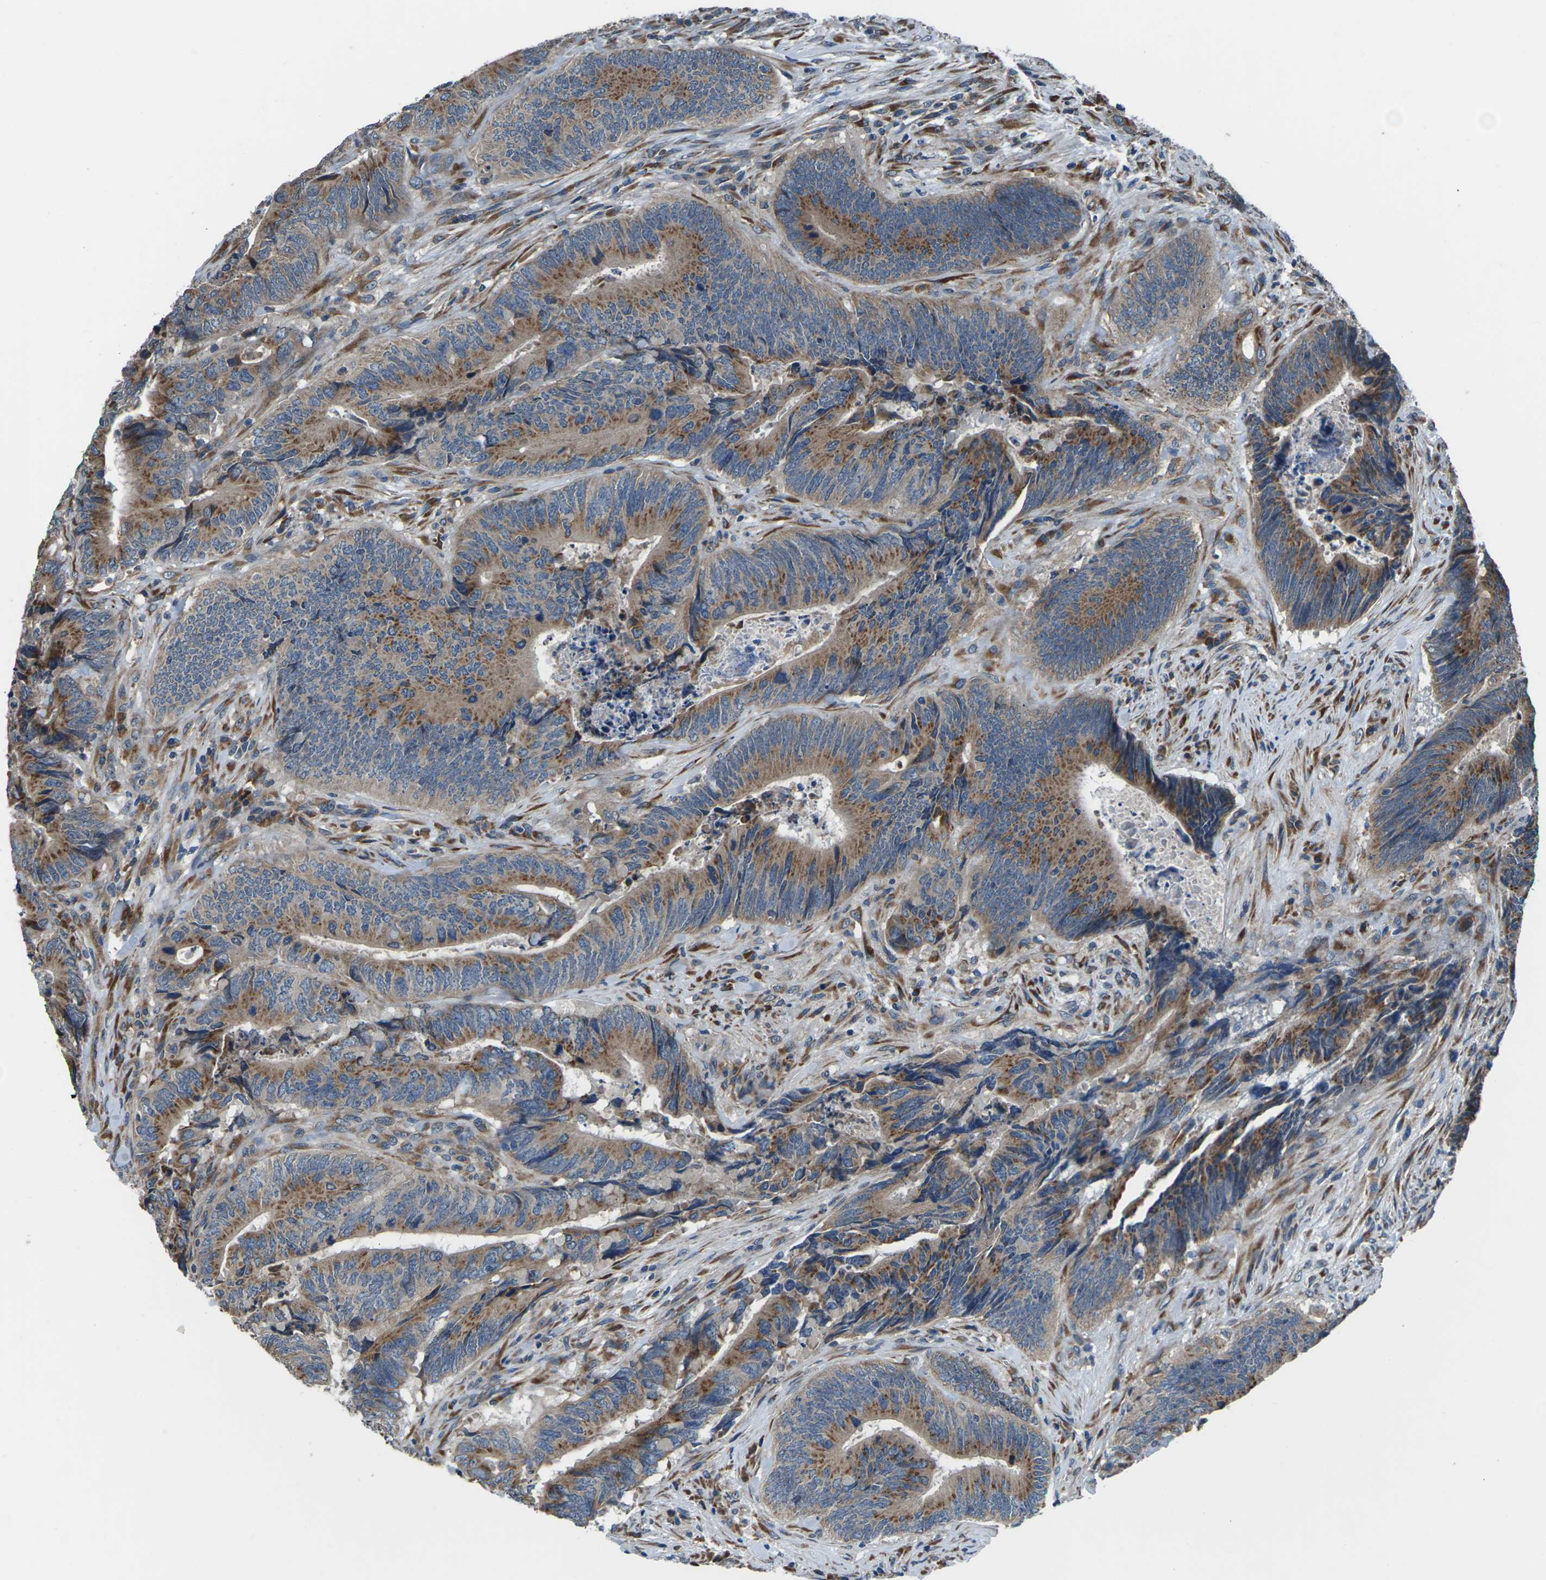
{"staining": {"intensity": "moderate", "quantity": ">75%", "location": "cytoplasmic/membranous"}, "tissue": "colorectal cancer", "cell_type": "Tumor cells", "image_type": "cancer", "snomed": [{"axis": "morphology", "description": "Normal tissue, NOS"}, {"axis": "morphology", "description": "Adenocarcinoma, NOS"}, {"axis": "topography", "description": "Colon"}], "caption": "The histopathology image demonstrates a brown stain indicating the presence of a protein in the cytoplasmic/membranous of tumor cells in colorectal adenocarcinoma.", "gene": "GABRP", "patient": {"sex": "male", "age": 56}}